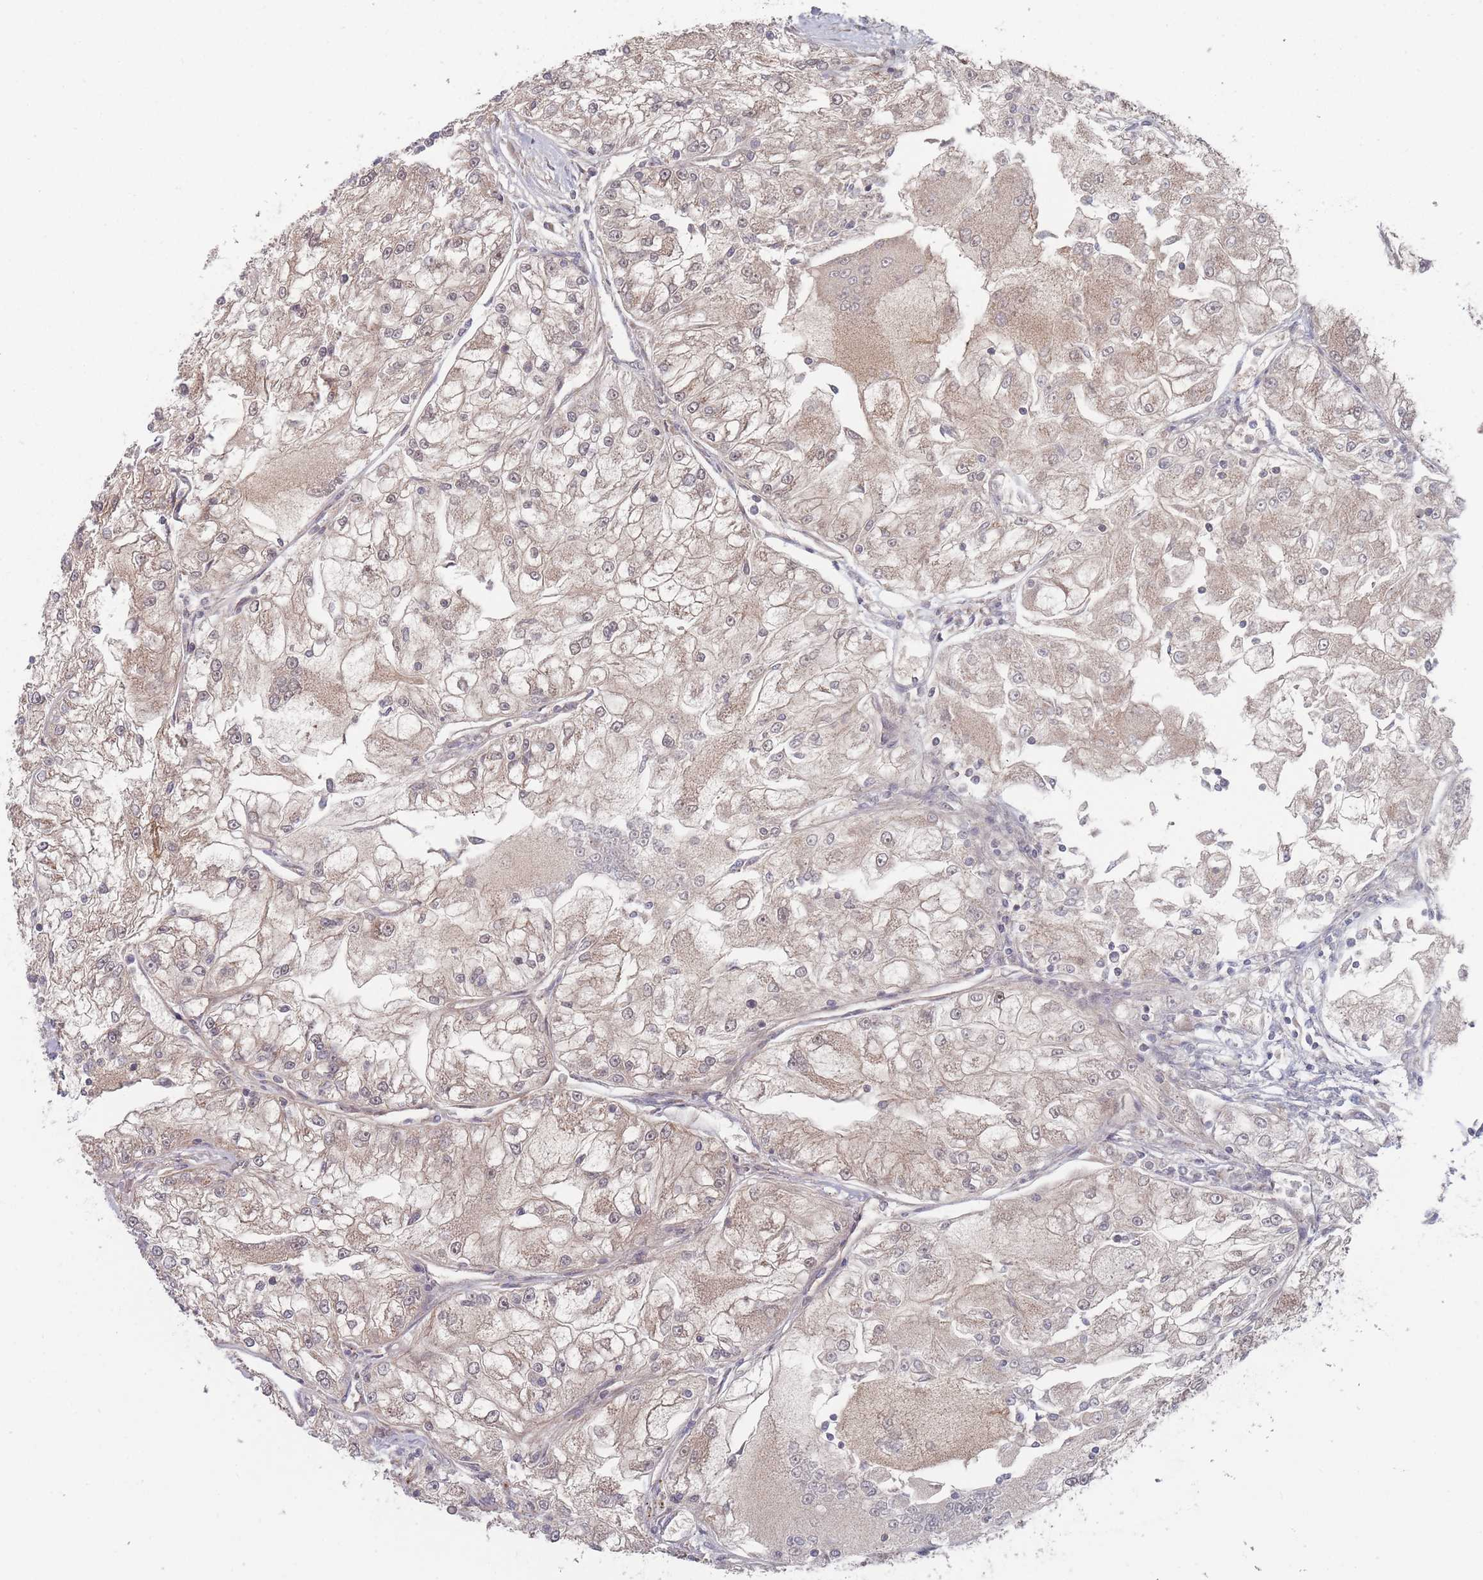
{"staining": {"intensity": "negative", "quantity": "none", "location": "none"}, "tissue": "renal cancer", "cell_type": "Tumor cells", "image_type": "cancer", "snomed": [{"axis": "morphology", "description": "Adenocarcinoma, NOS"}, {"axis": "topography", "description": "Kidney"}], "caption": "DAB immunohistochemical staining of renal adenocarcinoma displays no significant positivity in tumor cells.", "gene": "CNTRL", "patient": {"sex": "female", "age": 72}}